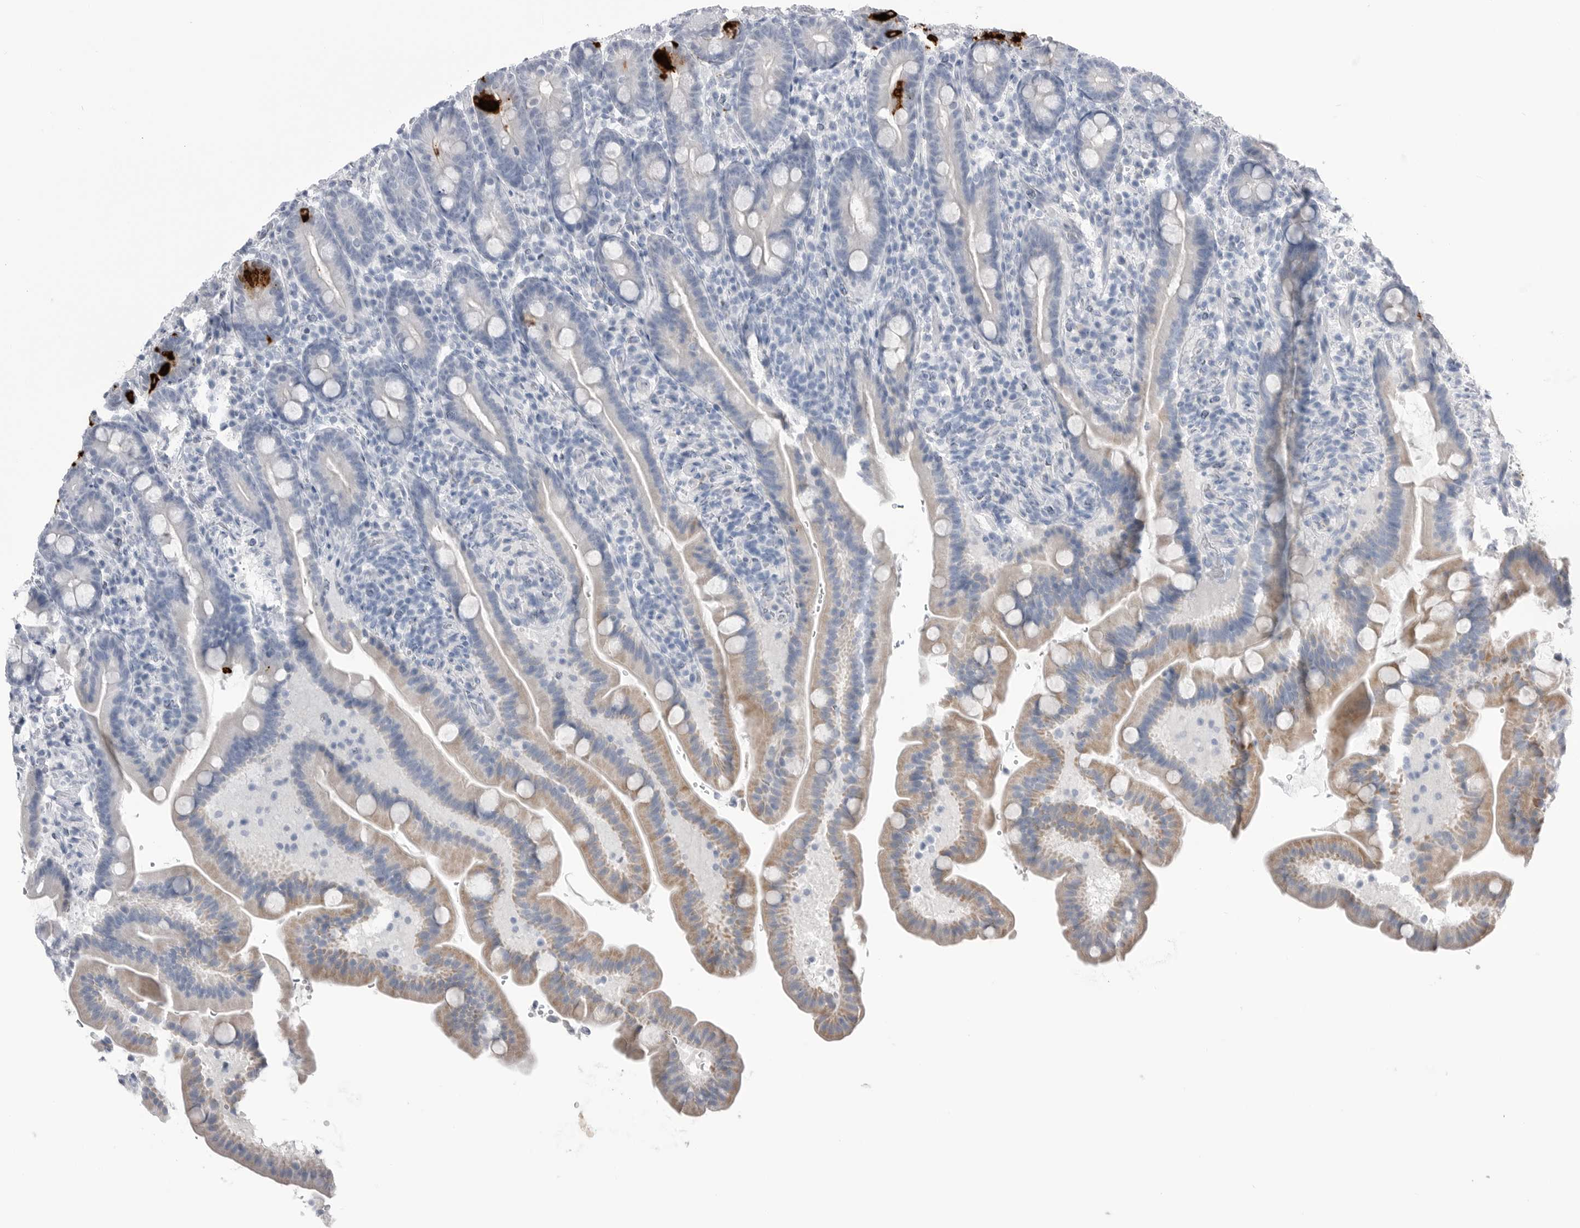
{"staining": {"intensity": "strong", "quantity": "<25%", "location": "cytoplasmic/membranous"}, "tissue": "duodenum", "cell_type": "Glandular cells", "image_type": "normal", "snomed": [{"axis": "morphology", "description": "Normal tissue, NOS"}, {"axis": "topography", "description": "Duodenum"}], "caption": "Strong cytoplasmic/membranous positivity for a protein is present in approximately <25% of glandular cells of normal duodenum using IHC.", "gene": "ABHD12", "patient": {"sex": "male", "age": 54}}